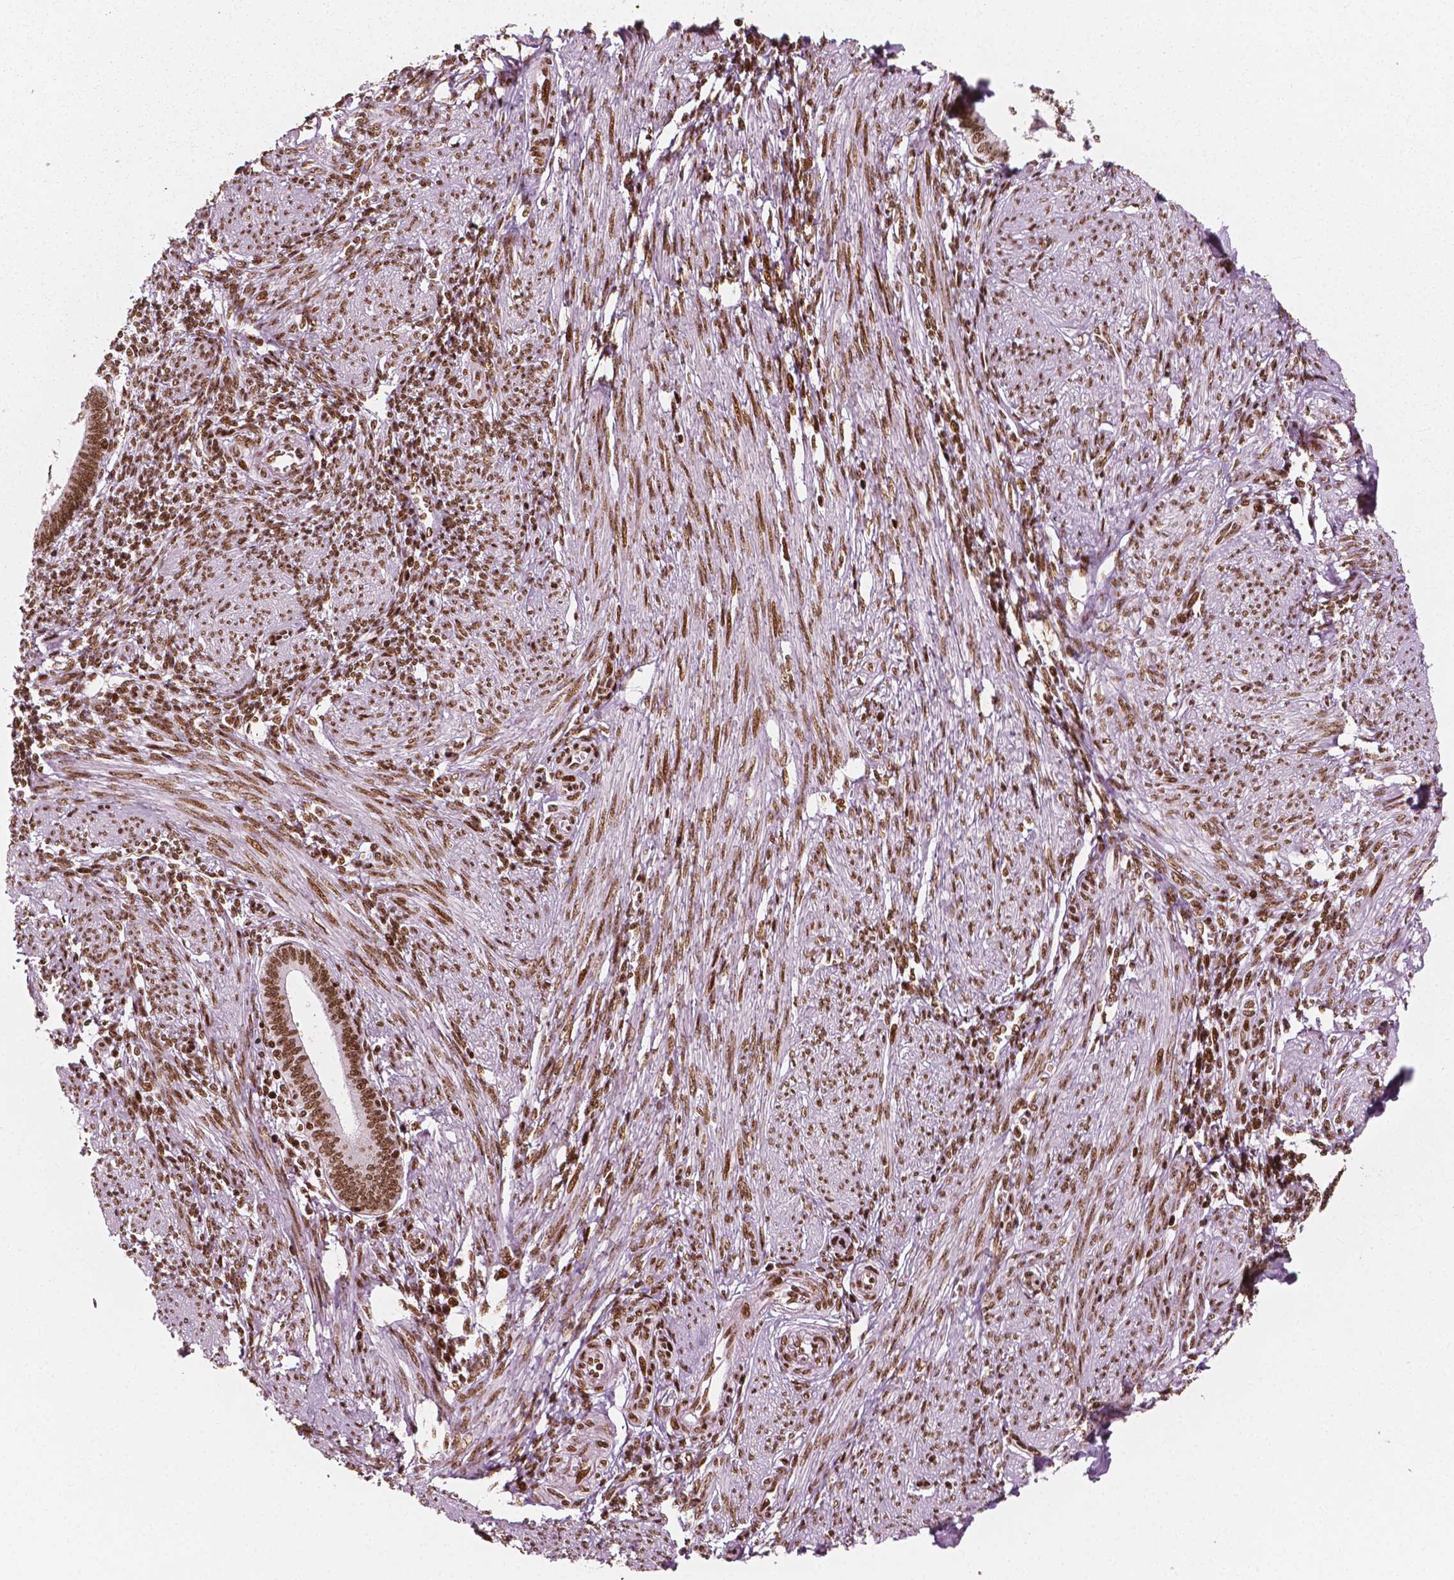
{"staining": {"intensity": "moderate", "quantity": "25%-75%", "location": "nuclear"}, "tissue": "endometrium", "cell_type": "Cells in endometrial stroma", "image_type": "normal", "snomed": [{"axis": "morphology", "description": "Normal tissue, NOS"}, {"axis": "topography", "description": "Endometrium"}], "caption": "Endometrium stained with immunohistochemistry demonstrates moderate nuclear expression in approximately 25%-75% of cells in endometrial stroma.", "gene": "CTCF", "patient": {"sex": "female", "age": 42}}